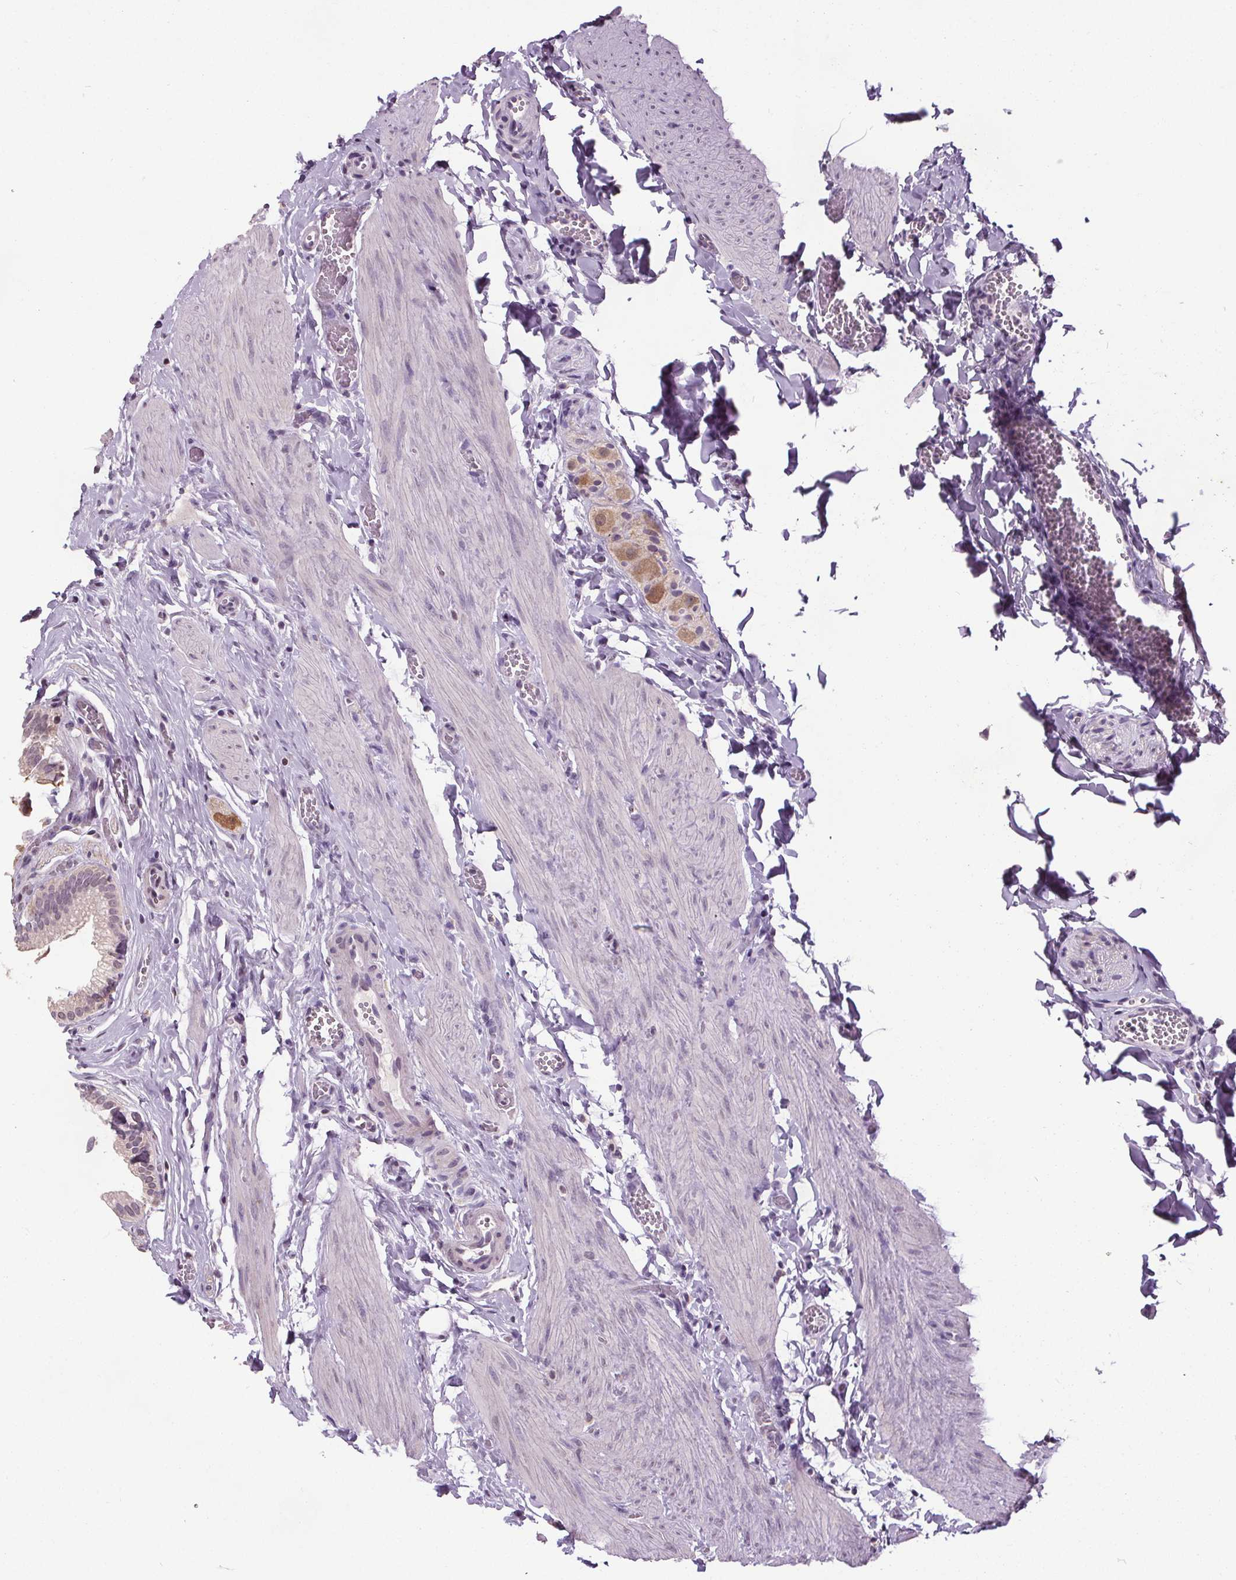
{"staining": {"intensity": "weak", "quantity": "<25%", "location": "cytoplasmic/membranous,nuclear"}, "tissue": "gallbladder", "cell_type": "Glandular cells", "image_type": "normal", "snomed": [{"axis": "morphology", "description": "Normal tissue, NOS"}, {"axis": "topography", "description": "Gallbladder"}, {"axis": "topography", "description": "Peripheral nerve tissue"}], "caption": "Image shows no protein staining in glandular cells of normal gallbladder.", "gene": "SLC2A9", "patient": {"sex": "male", "age": 17}}